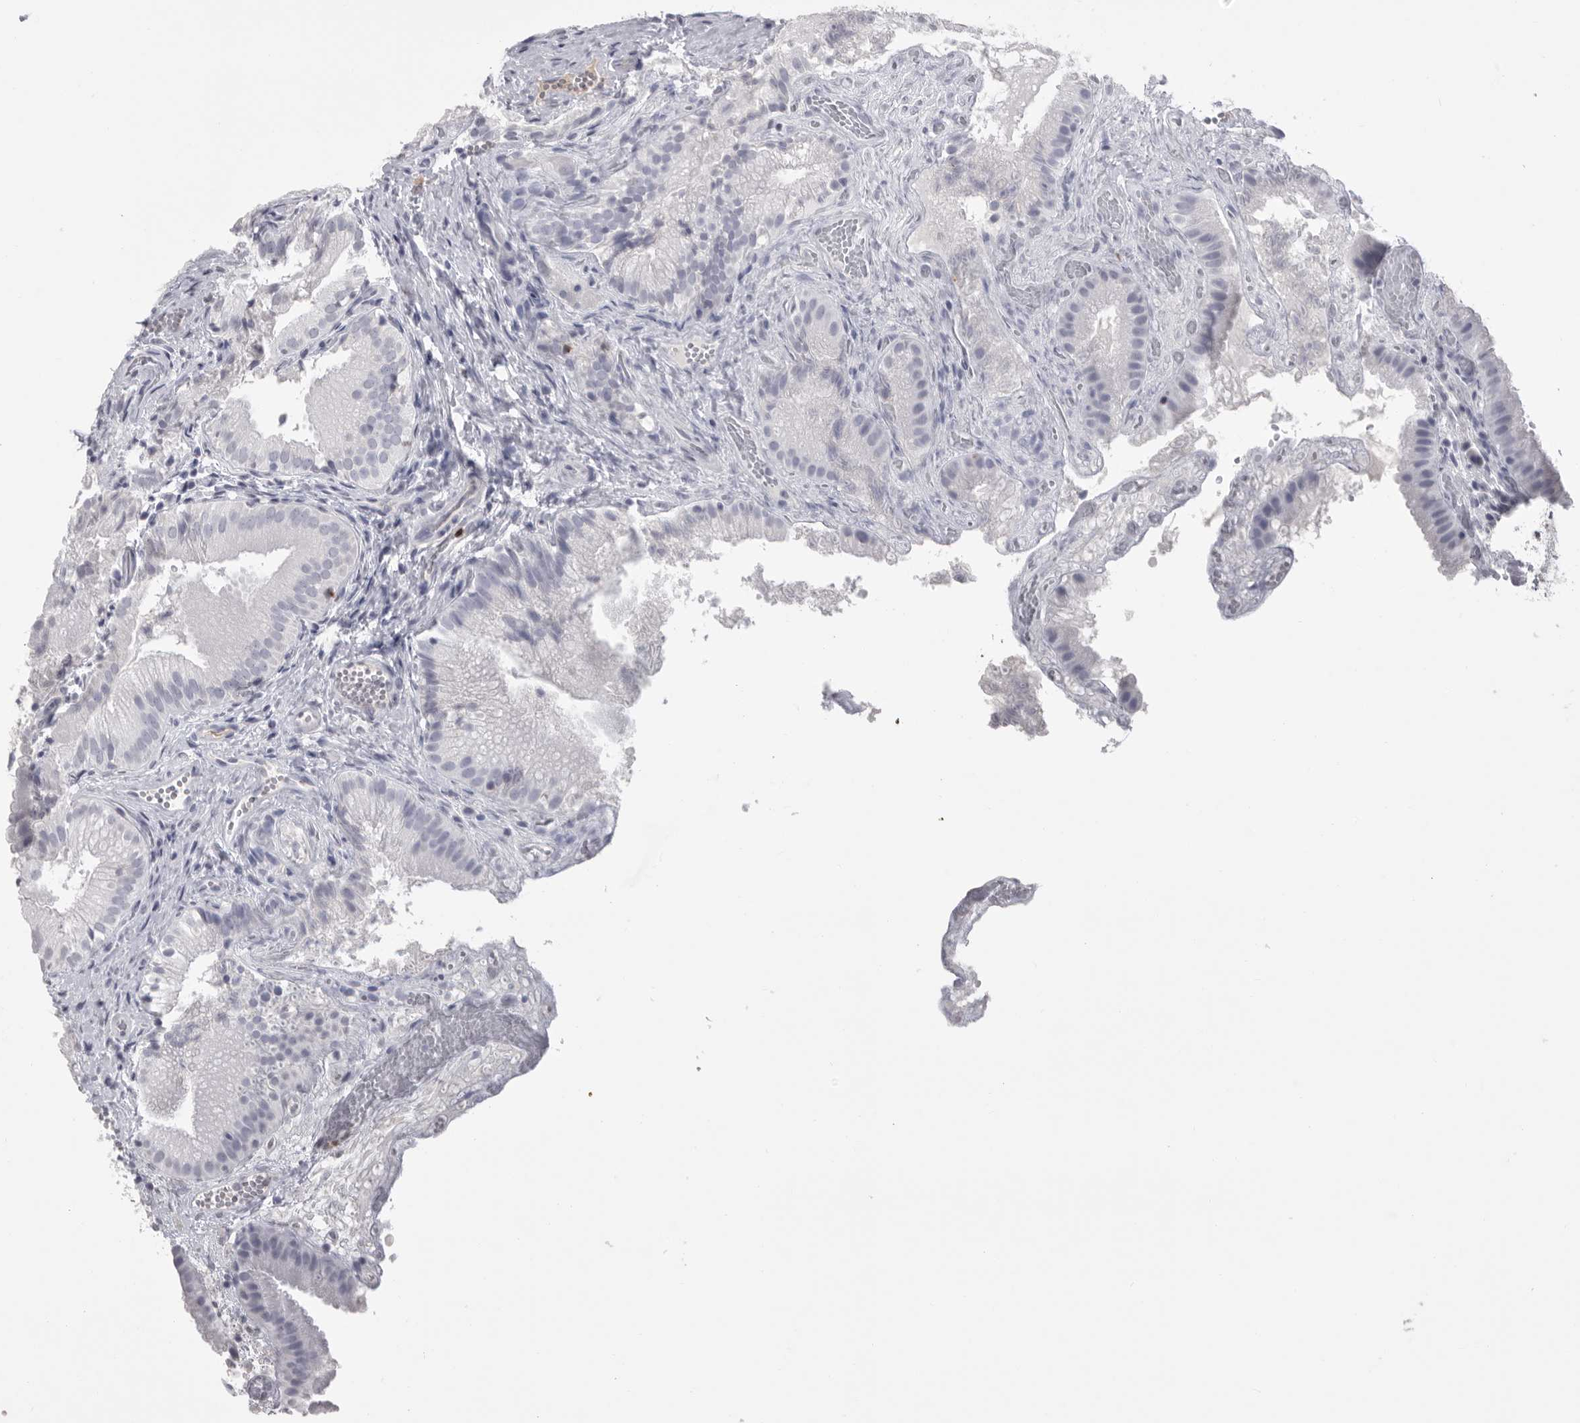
{"staining": {"intensity": "negative", "quantity": "none", "location": "none"}, "tissue": "gallbladder", "cell_type": "Glandular cells", "image_type": "normal", "snomed": [{"axis": "morphology", "description": "Normal tissue, NOS"}, {"axis": "topography", "description": "Gallbladder"}], "caption": "The immunohistochemistry photomicrograph has no significant positivity in glandular cells of gallbladder. The staining is performed using DAB brown chromogen with nuclei counter-stained in using hematoxylin.", "gene": "GNLY", "patient": {"sex": "female", "age": 30}}